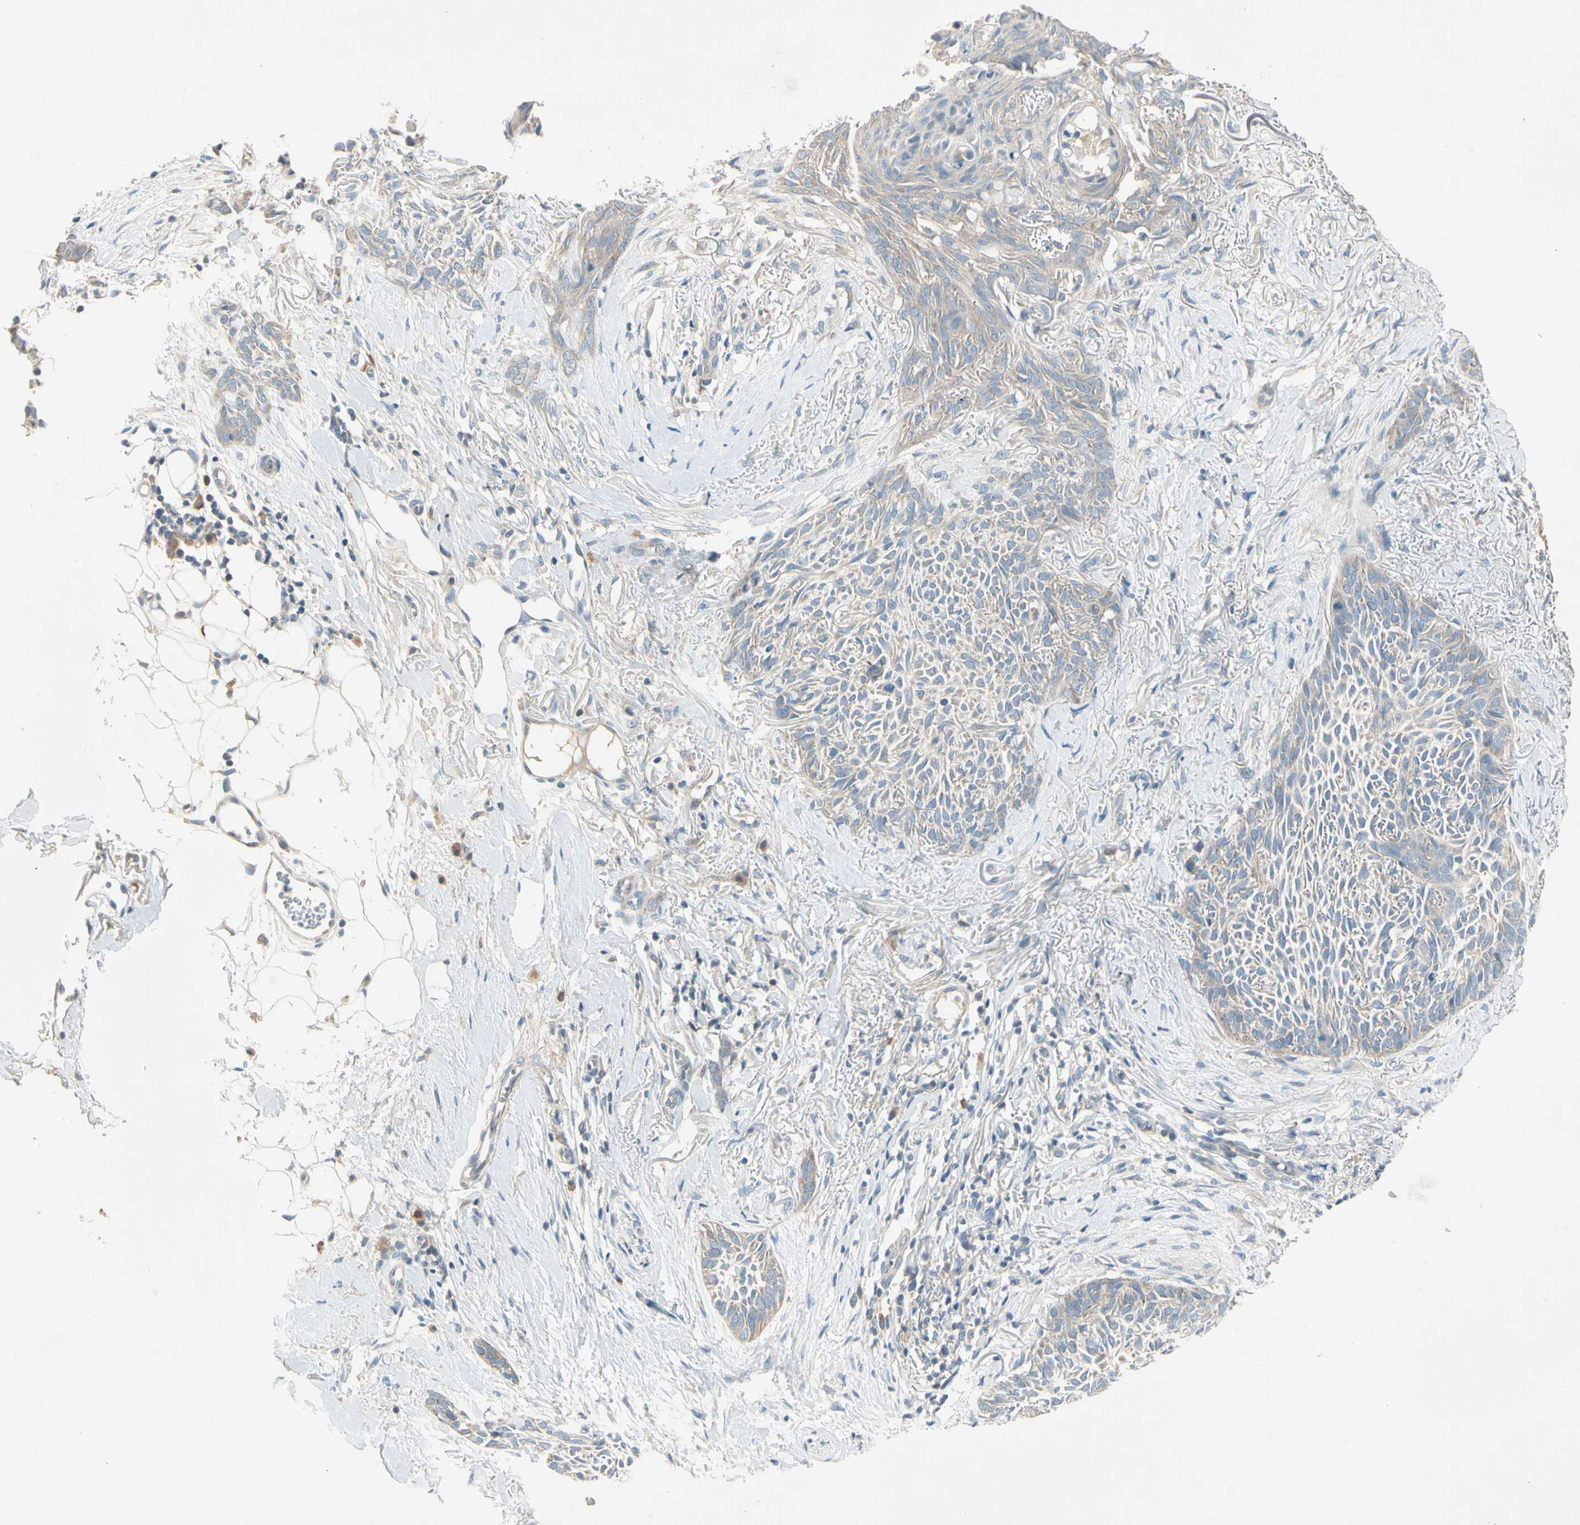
{"staining": {"intensity": "weak", "quantity": "25%-75%", "location": "cytoplasmic/membranous"}, "tissue": "skin cancer", "cell_type": "Tumor cells", "image_type": "cancer", "snomed": [{"axis": "morphology", "description": "Basal cell carcinoma"}, {"axis": "topography", "description": "Skin"}], "caption": "The histopathology image displays staining of basal cell carcinoma (skin), revealing weak cytoplasmic/membranous protein staining (brown color) within tumor cells.", "gene": "IL1R1", "patient": {"sex": "female", "age": 84}}